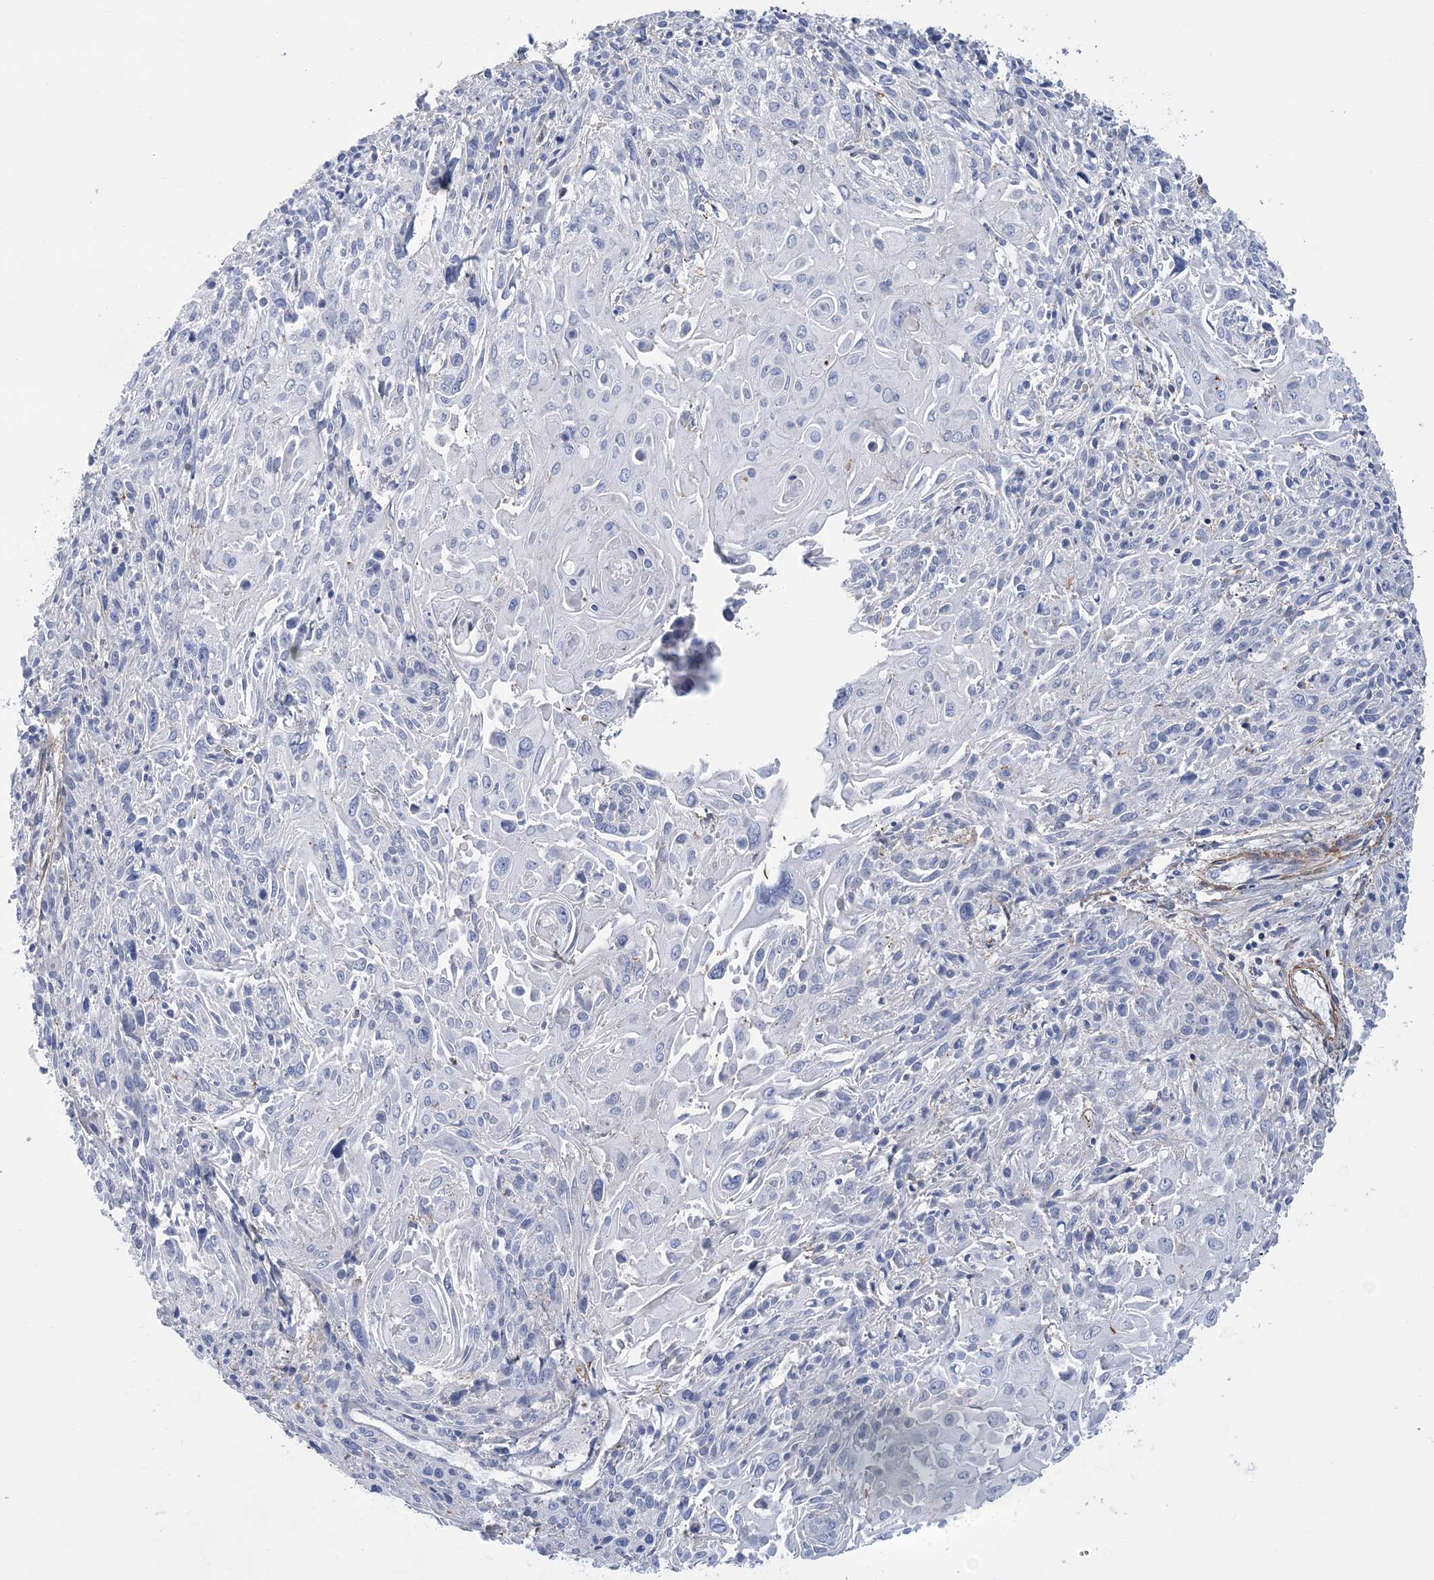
{"staining": {"intensity": "negative", "quantity": "none", "location": "none"}, "tissue": "cervical cancer", "cell_type": "Tumor cells", "image_type": "cancer", "snomed": [{"axis": "morphology", "description": "Squamous cell carcinoma, NOS"}, {"axis": "topography", "description": "Cervix"}], "caption": "This is an immunohistochemistry (IHC) photomicrograph of human cervical cancer (squamous cell carcinoma). There is no expression in tumor cells.", "gene": "C11orf21", "patient": {"sex": "female", "age": 51}}